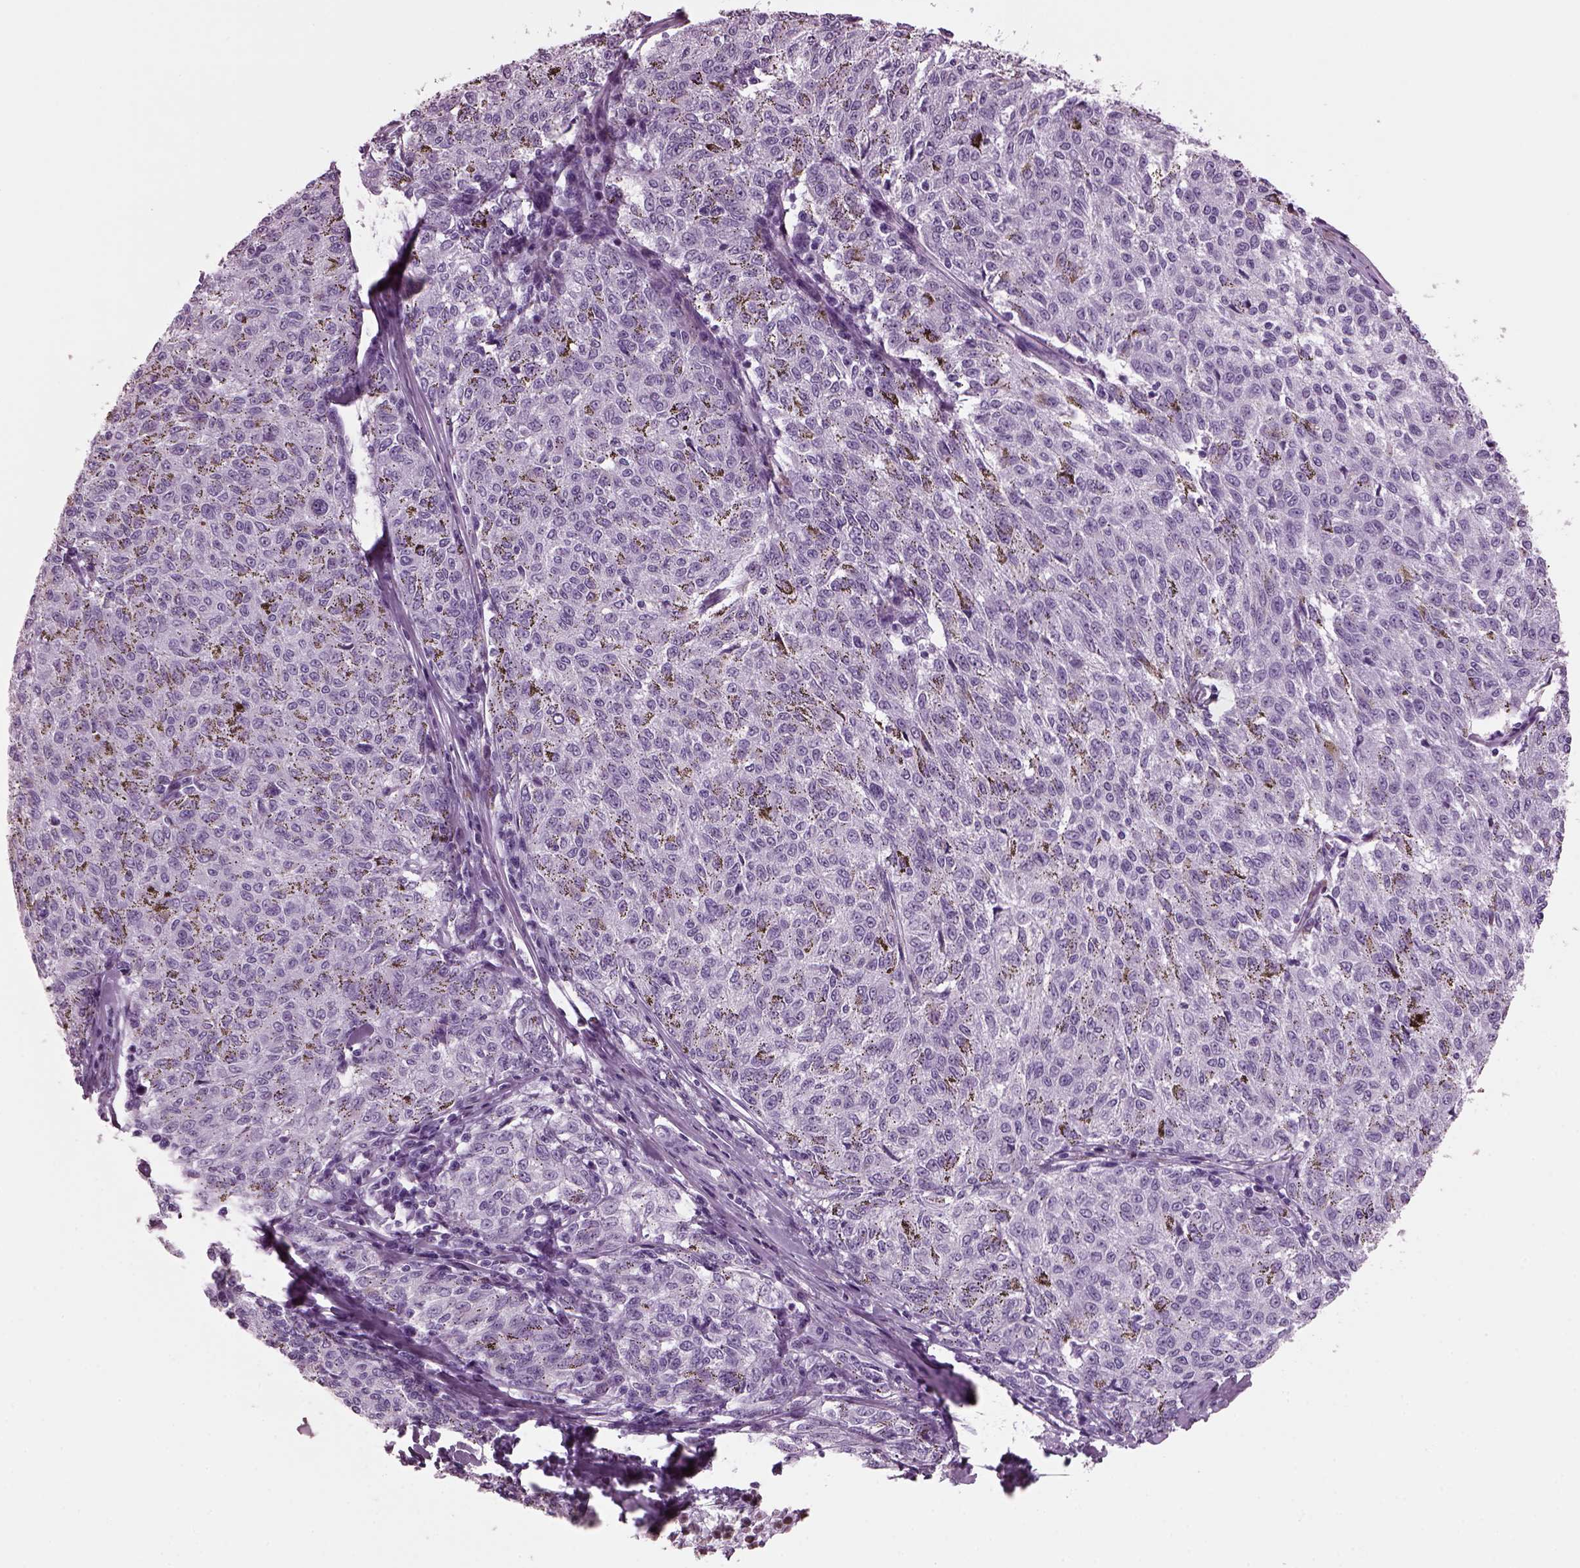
{"staining": {"intensity": "negative", "quantity": "none", "location": "none"}, "tissue": "melanoma", "cell_type": "Tumor cells", "image_type": "cancer", "snomed": [{"axis": "morphology", "description": "Malignant melanoma, NOS"}, {"axis": "topography", "description": "Skin"}], "caption": "The immunohistochemistry image has no significant expression in tumor cells of malignant melanoma tissue.", "gene": "KRTAP3-2", "patient": {"sex": "female", "age": 72}}